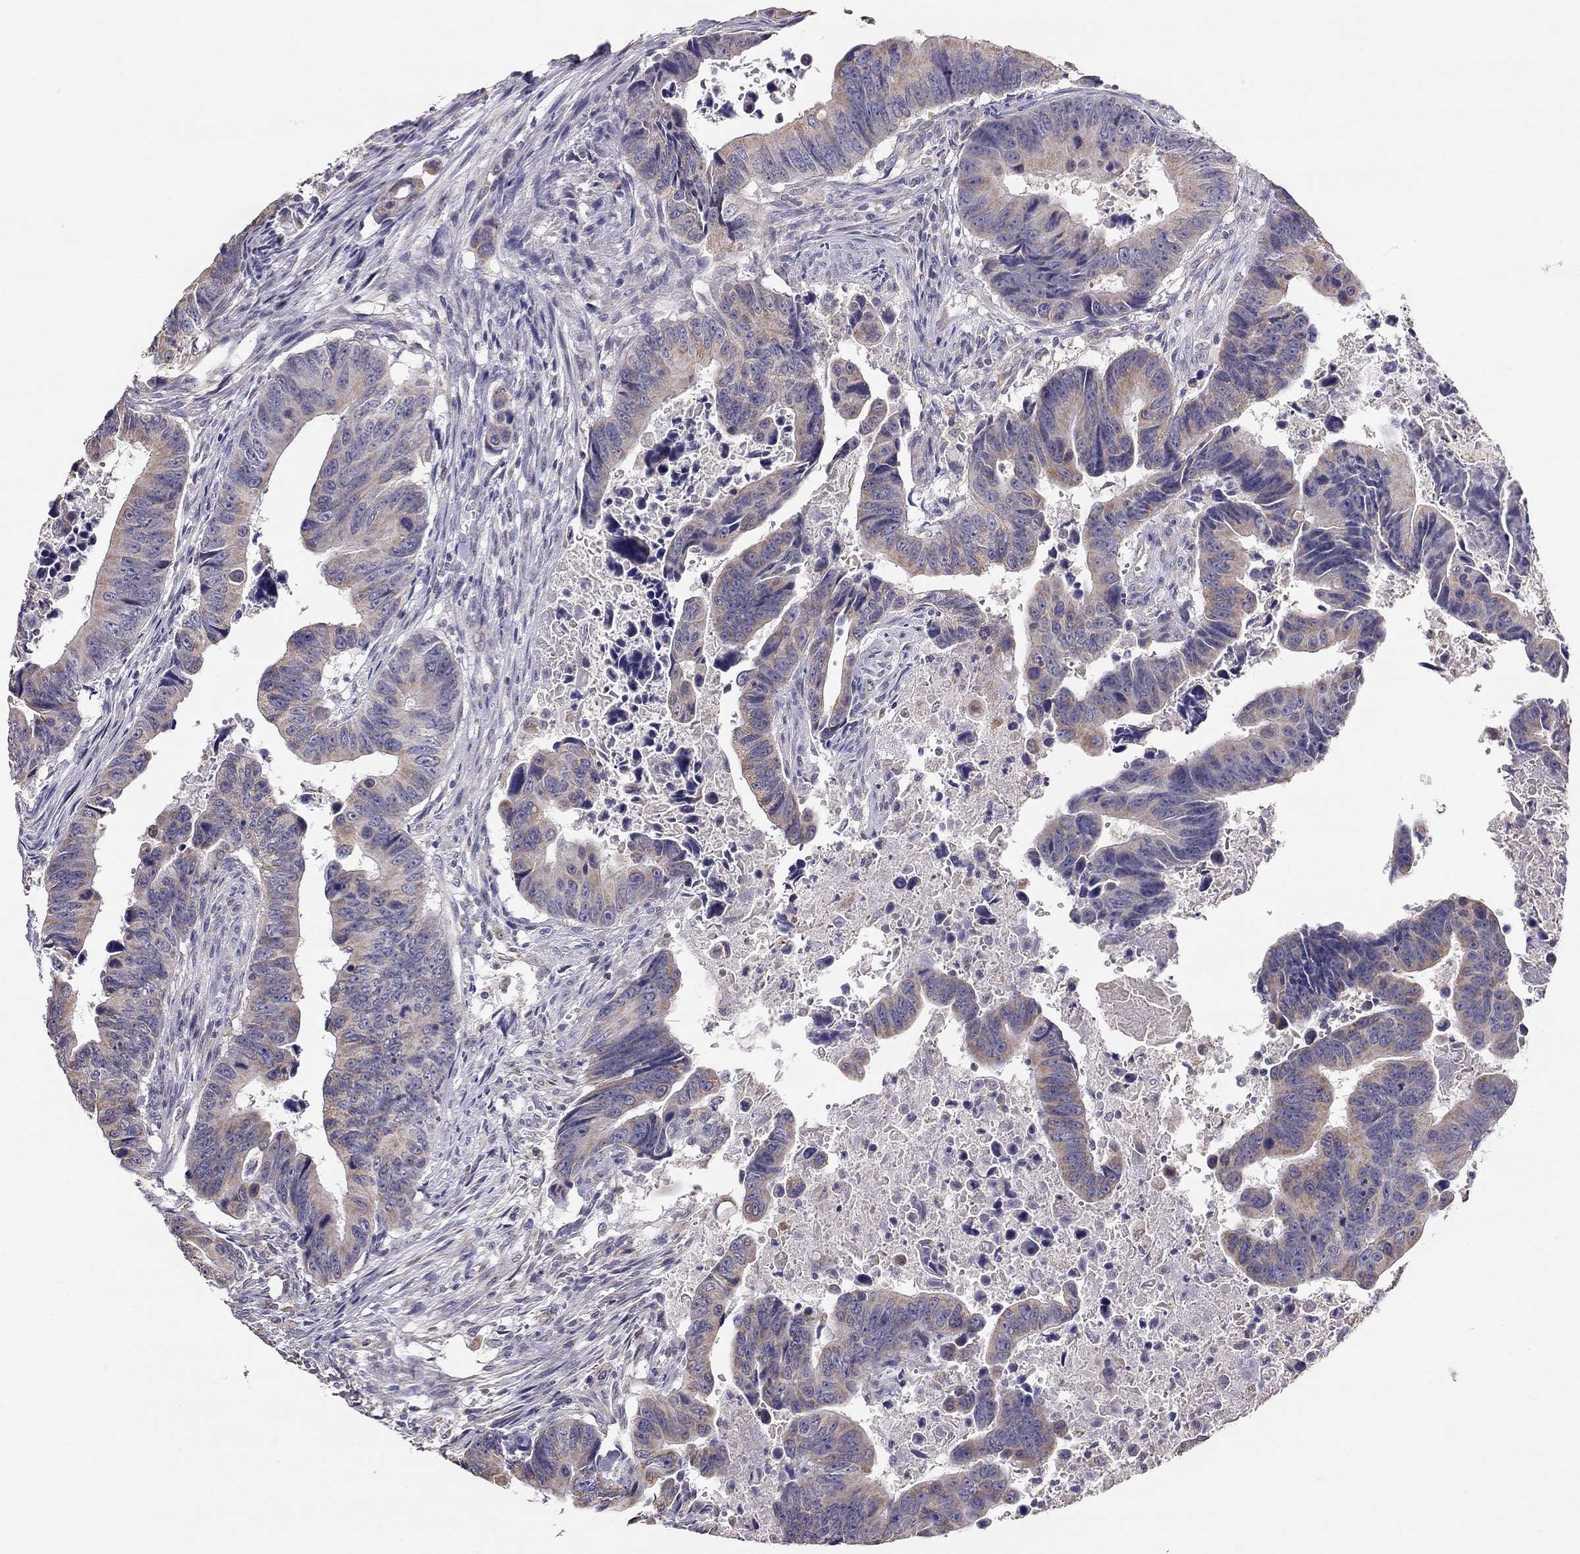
{"staining": {"intensity": "weak", "quantity": ">75%", "location": "cytoplasmic/membranous"}, "tissue": "colorectal cancer", "cell_type": "Tumor cells", "image_type": "cancer", "snomed": [{"axis": "morphology", "description": "Adenocarcinoma, NOS"}, {"axis": "topography", "description": "Colon"}], "caption": "Immunohistochemical staining of colorectal adenocarcinoma shows low levels of weak cytoplasmic/membranous protein staining in about >75% of tumor cells. The protein of interest is stained brown, and the nuclei are stained in blue (DAB IHC with brightfield microscopy, high magnification).", "gene": "LRIT3", "patient": {"sex": "female", "age": 87}}